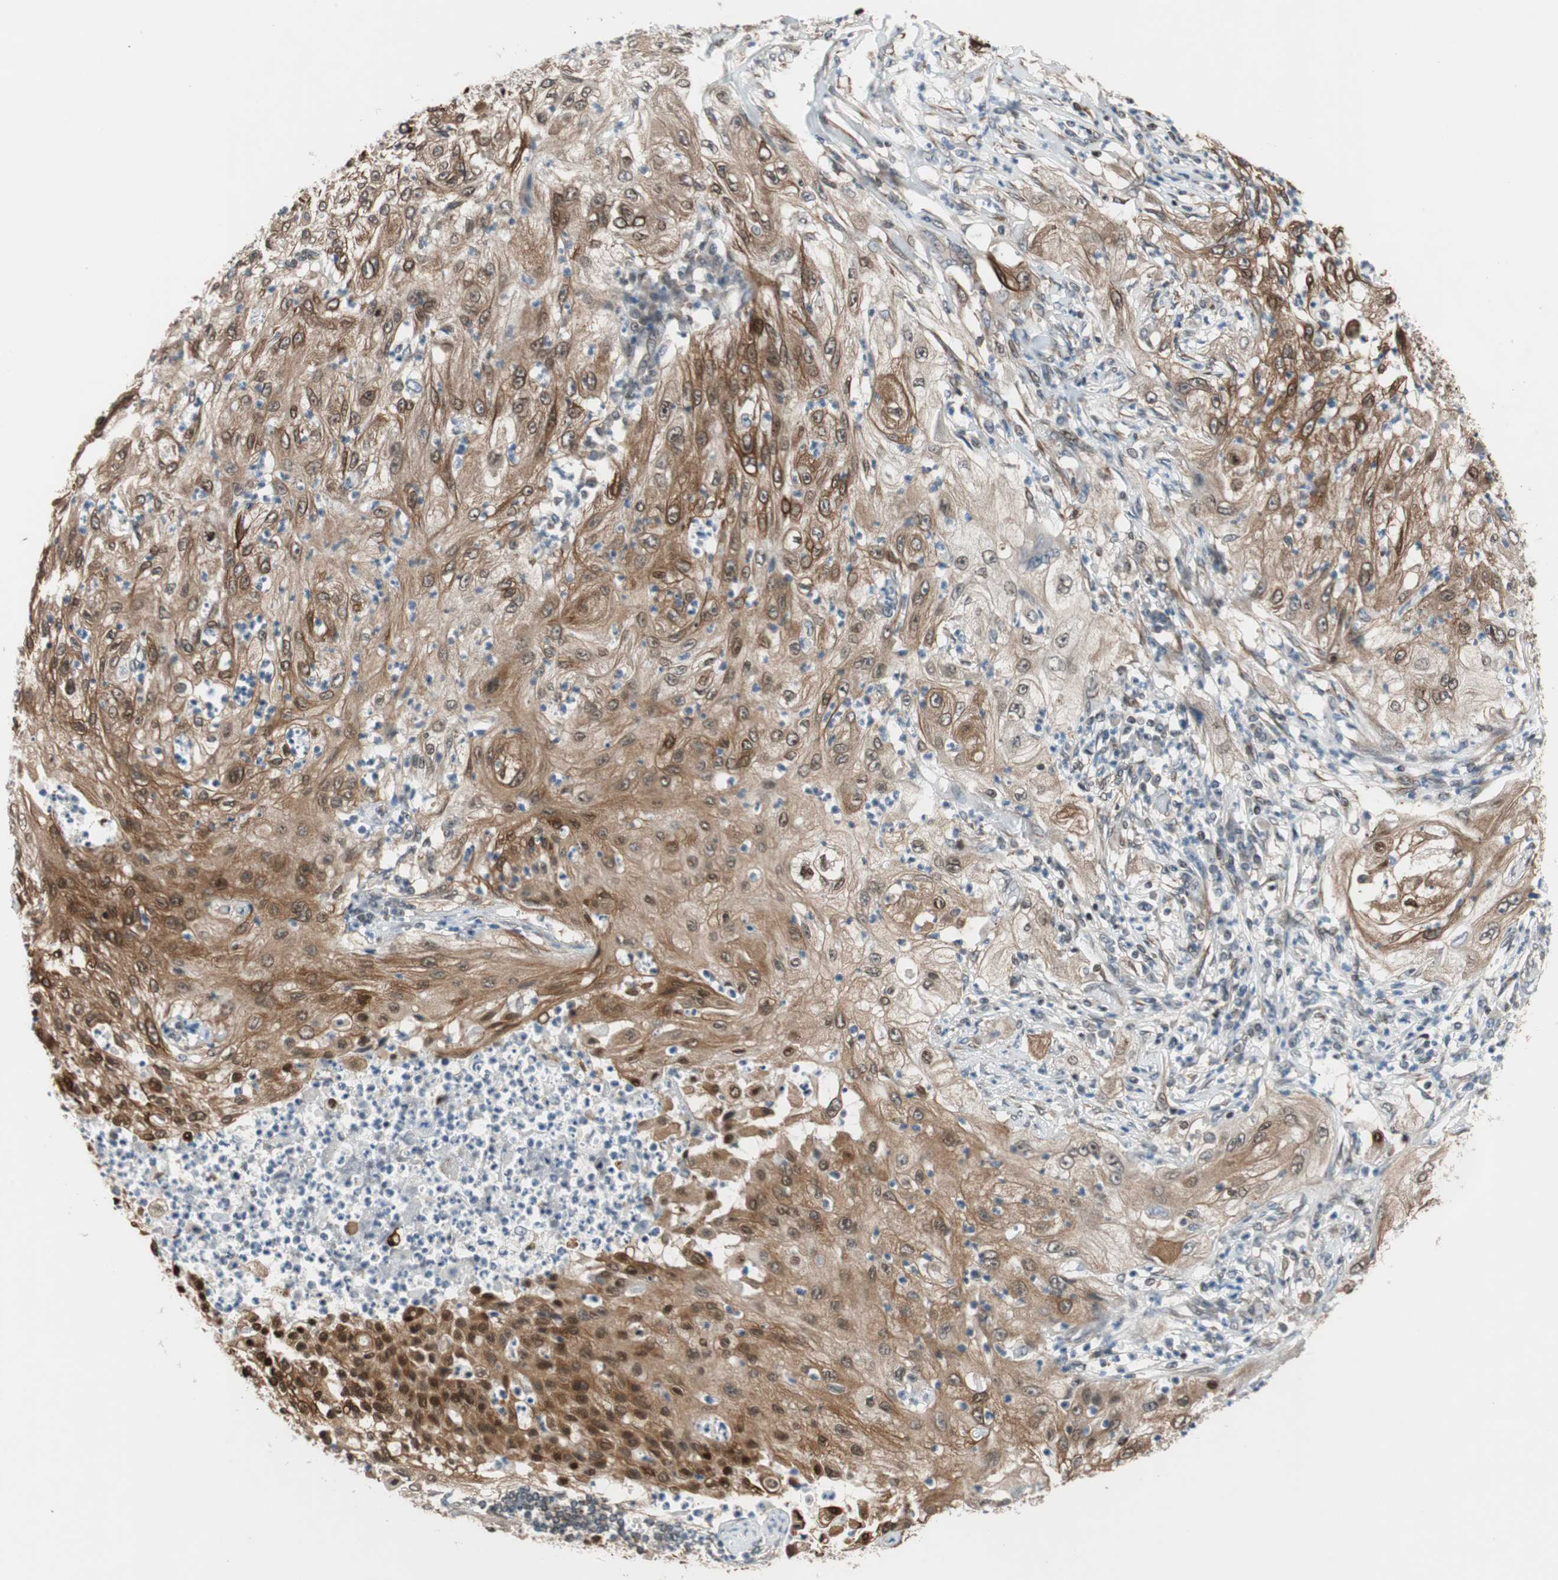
{"staining": {"intensity": "moderate", "quantity": ">75%", "location": "cytoplasmic/membranous"}, "tissue": "lung cancer", "cell_type": "Tumor cells", "image_type": "cancer", "snomed": [{"axis": "morphology", "description": "Inflammation, NOS"}, {"axis": "morphology", "description": "Squamous cell carcinoma, NOS"}, {"axis": "topography", "description": "Lymph node"}, {"axis": "topography", "description": "Soft tissue"}, {"axis": "topography", "description": "Lung"}], "caption": "Tumor cells display medium levels of moderate cytoplasmic/membranous staining in approximately >75% of cells in lung cancer.", "gene": "ZNF512B", "patient": {"sex": "male", "age": 66}}